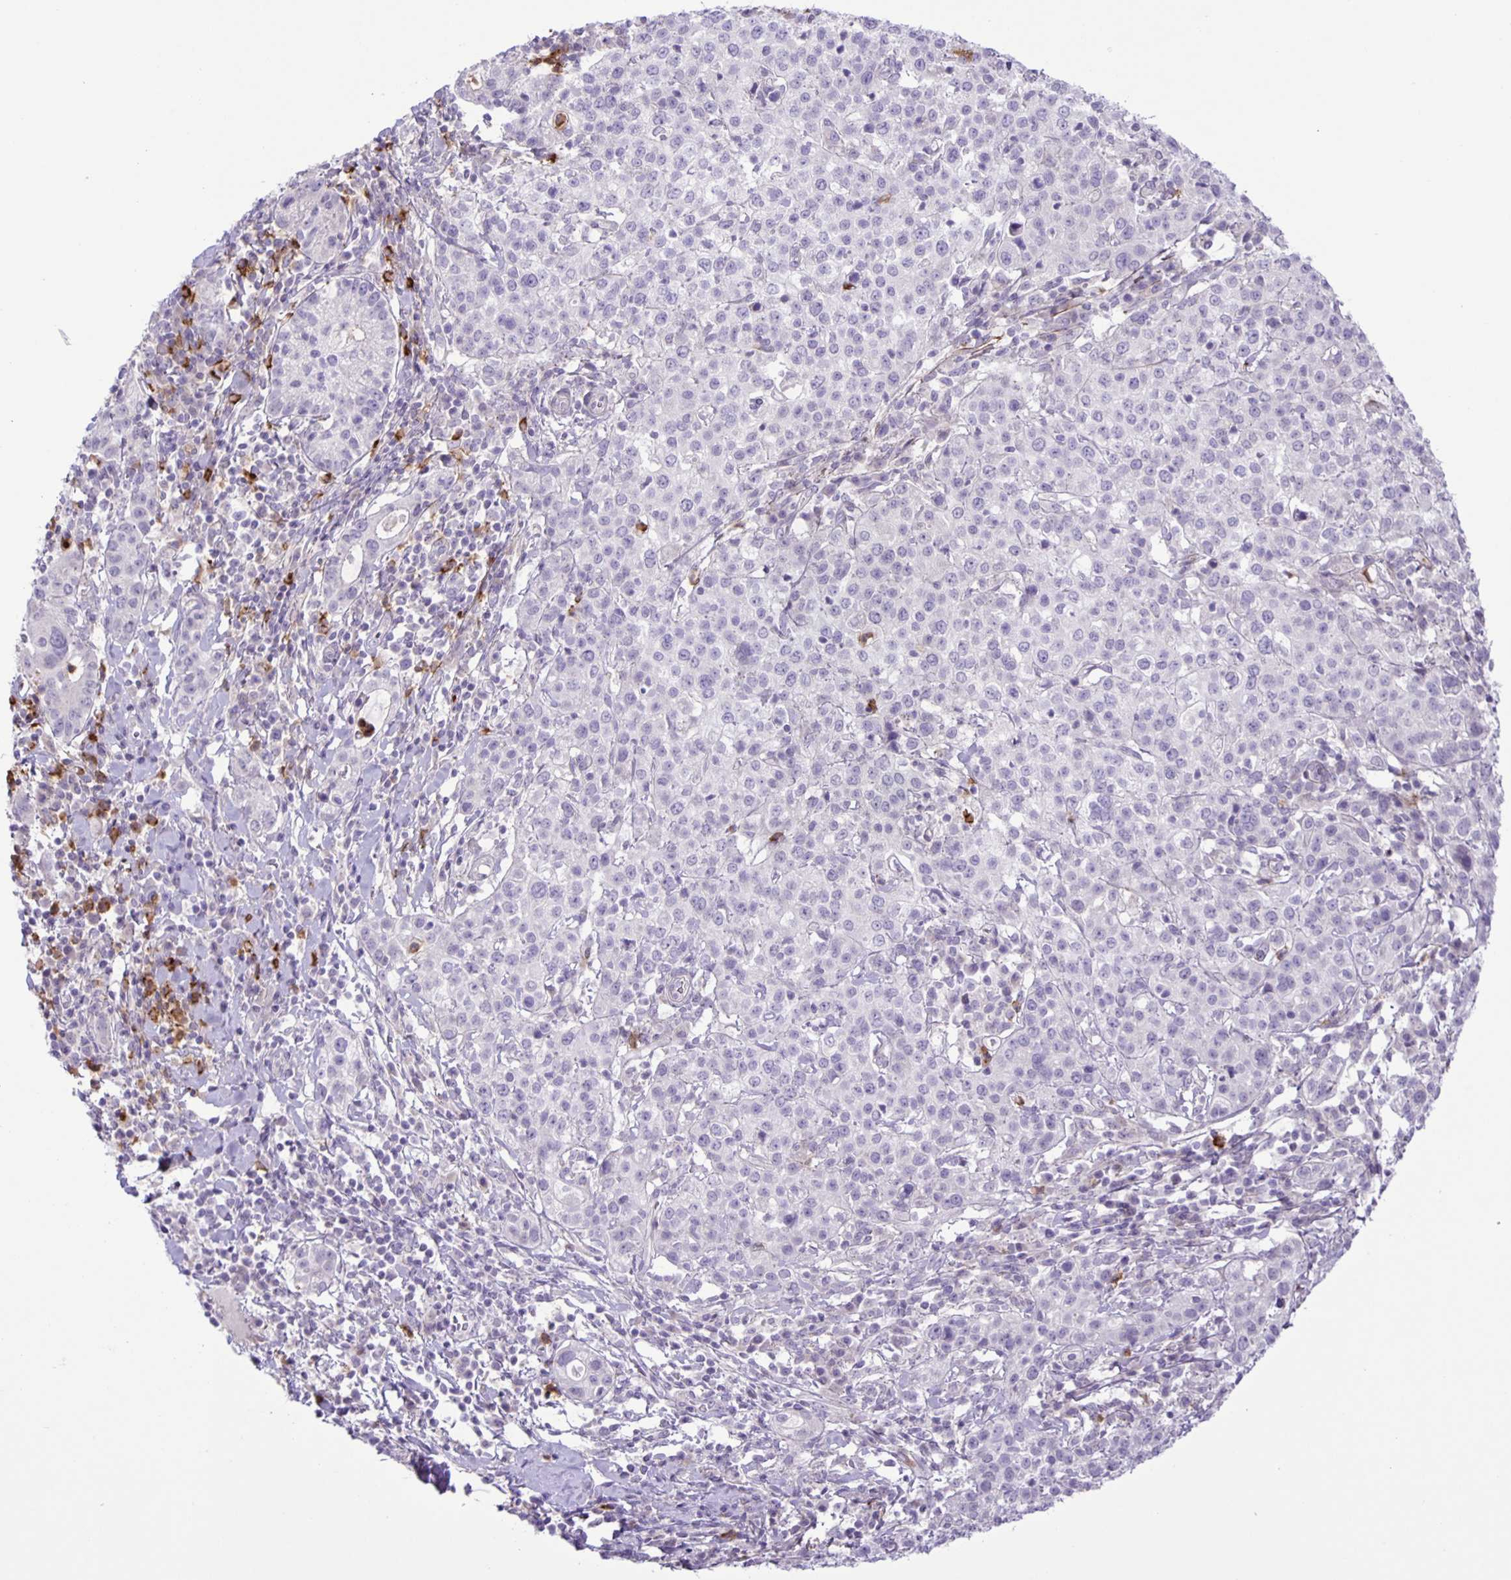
{"staining": {"intensity": "negative", "quantity": "none", "location": "none"}, "tissue": "cervical cancer", "cell_type": "Tumor cells", "image_type": "cancer", "snomed": [{"axis": "morphology", "description": "Normal tissue, NOS"}, {"axis": "morphology", "description": "Adenocarcinoma, NOS"}, {"axis": "topography", "description": "Cervix"}], "caption": "Histopathology image shows no protein positivity in tumor cells of cervical cancer tissue.", "gene": "ADCK1", "patient": {"sex": "female", "age": 44}}